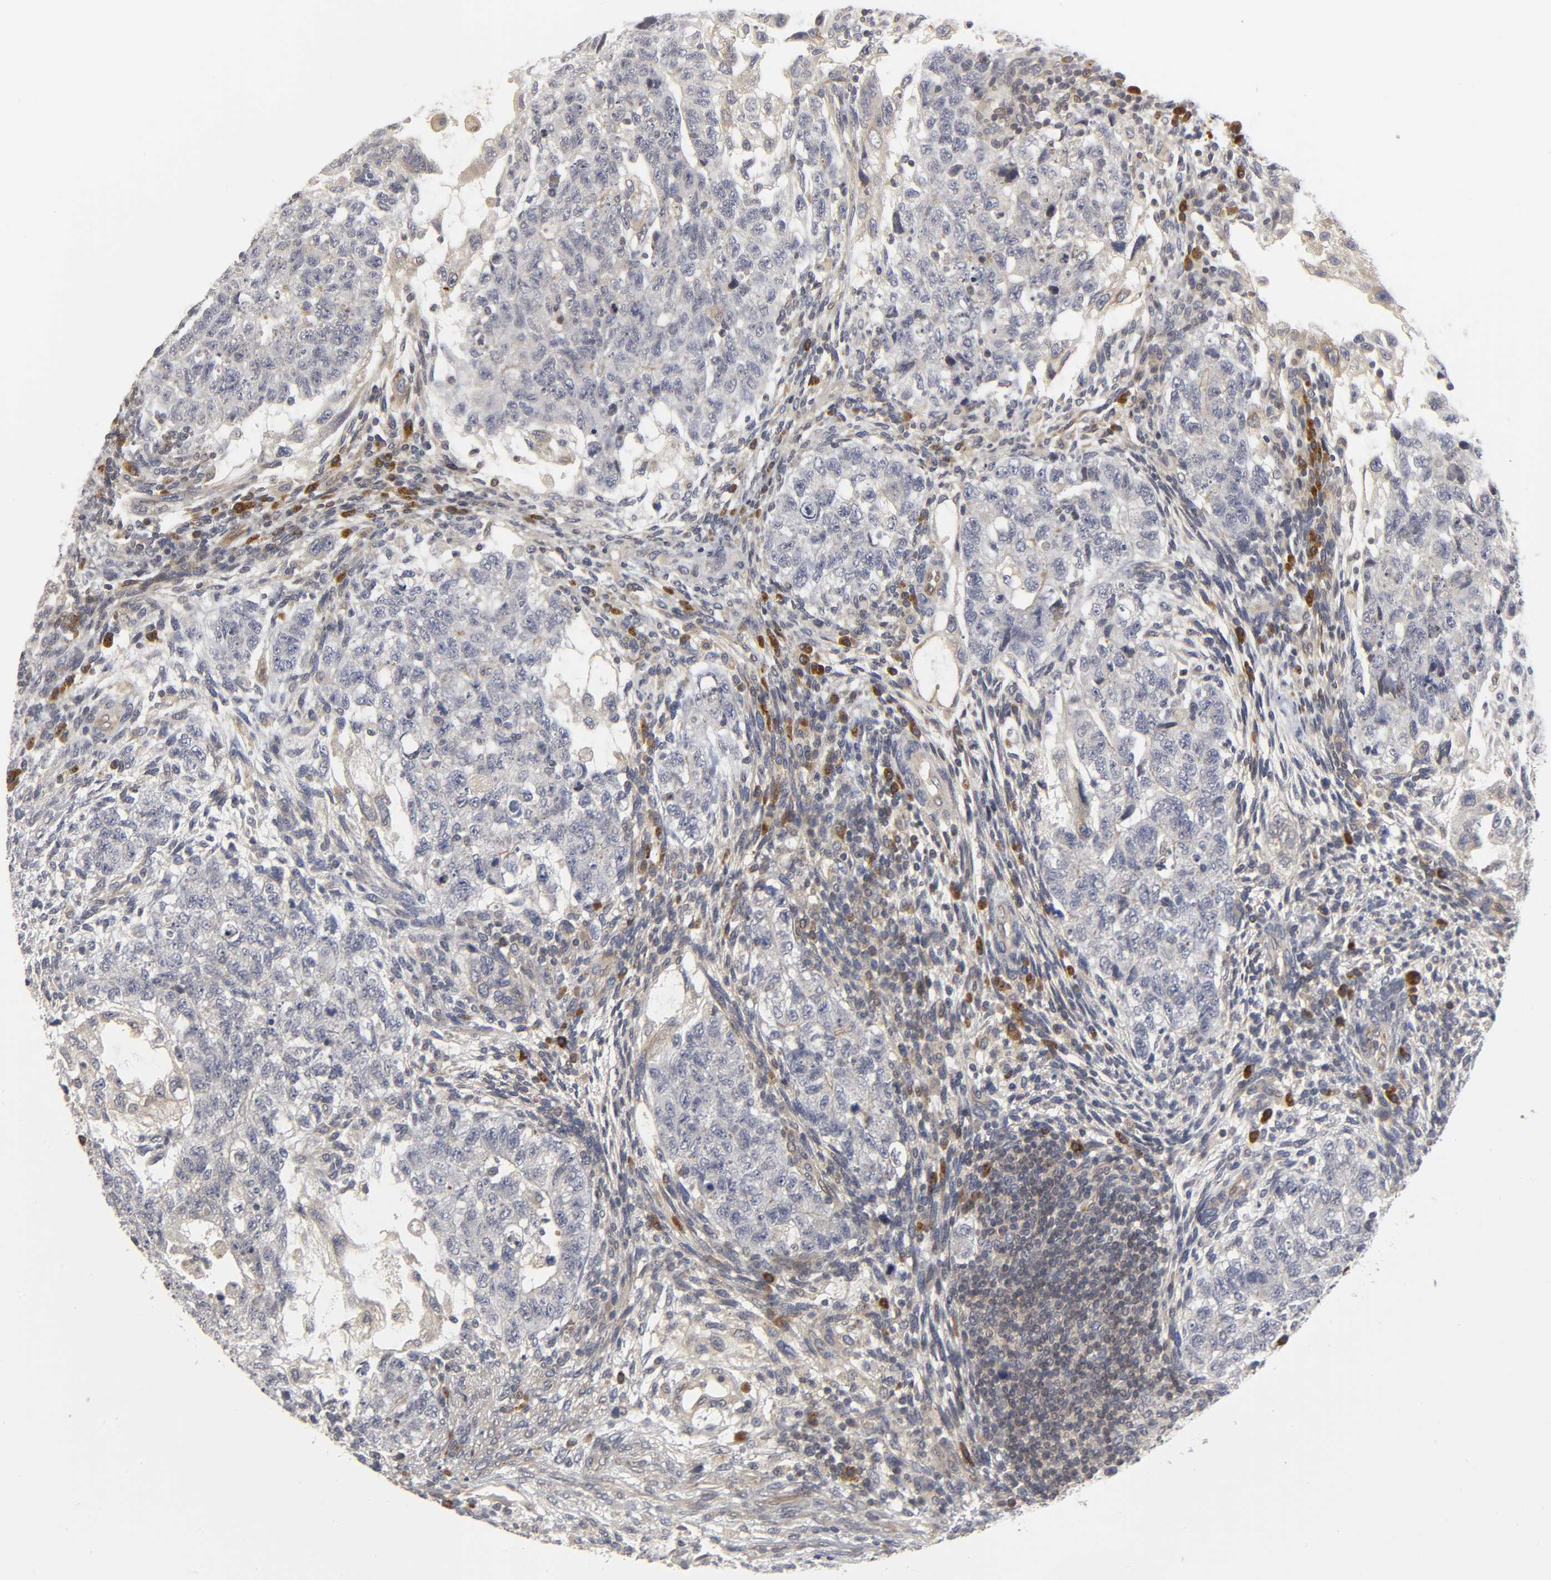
{"staining": {"intensity": "negative", "quantity": "none", "location": "none"}, "tissue": "testis cancer", "cell_type": "Tumor cells", "image_type": "cancer", "snomed": [{"axis": "morphology", "description": "Normal tissue, NOS"}, {"axis": "morphology", "description": "Carcinoma, Embryonal, NOS"}, {"axis": "topography", "description": "Testis"}], "caption": "Tumor cells show no significant protein staining in testis cancer (embryonal carcinoma). Brightfield microscopy of immunohistochemistry stained with DAB (brown) and hematoxylin (blue), captured at high magnification.", "gene": "ASB6", "patient": {"sex": "male", "age": 36}}